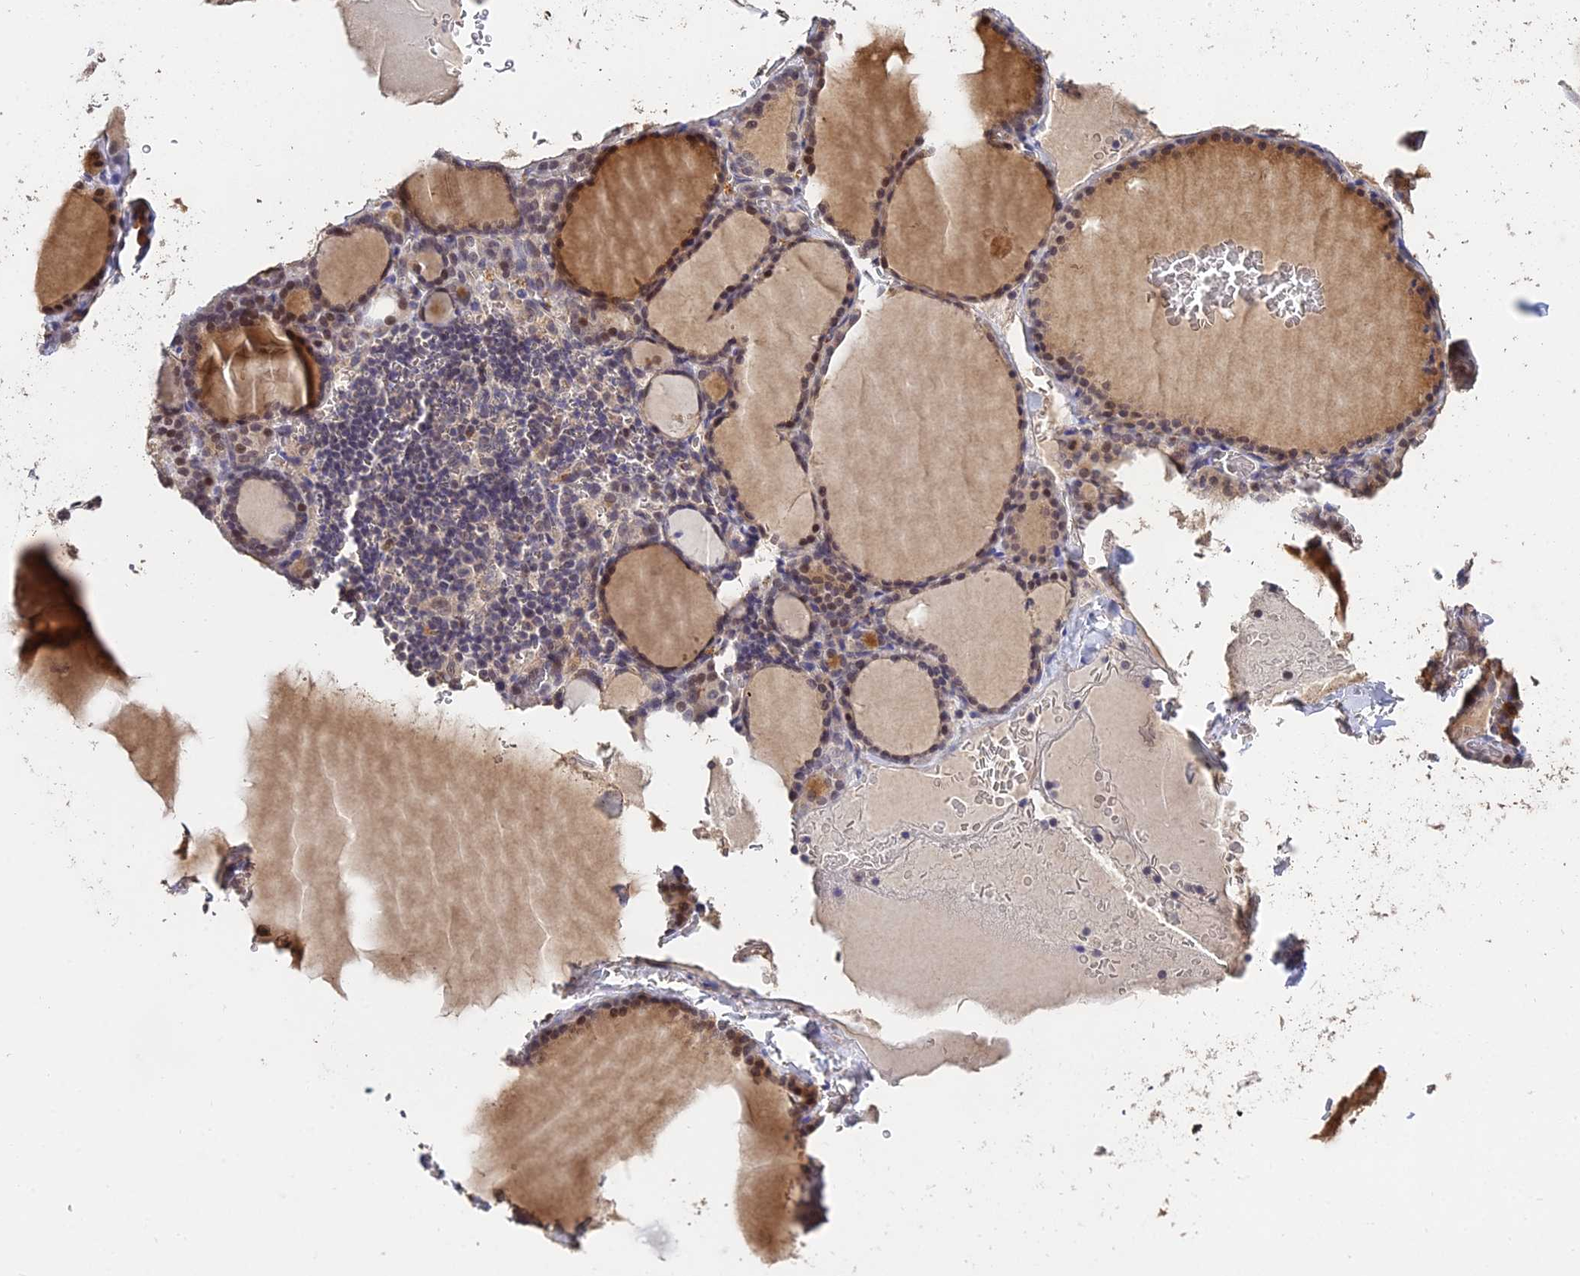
{"staining": {"intensity": "weak", "quantity": ">75%", "location": "cytoplasmic/membranous,nuclear"}, "tissue": "thyroid gland", "cell_type": "Glandular cells", "image_type": "normal", "snomed": [{"axis": "morphology", "description": "Normal tissue, NOS"}, {"axis": "topography", "description": "Thyroid gland"}], "caption": "Immunohistochemistry (IHC) staining of benign thyroid gland, which shows low levels of weak cytoplasmic/membranous,nuclear expression in approximately >75% of glandular cells indicating weak cytoplasmic/membranous,nuclear protein expression. The staining was performed using DAB (brown) for protein detection and nuclei were counterstained in hematoxylin (blue).", "gene": "LSM5", "patient": {"sex": "female", "age": 39}}